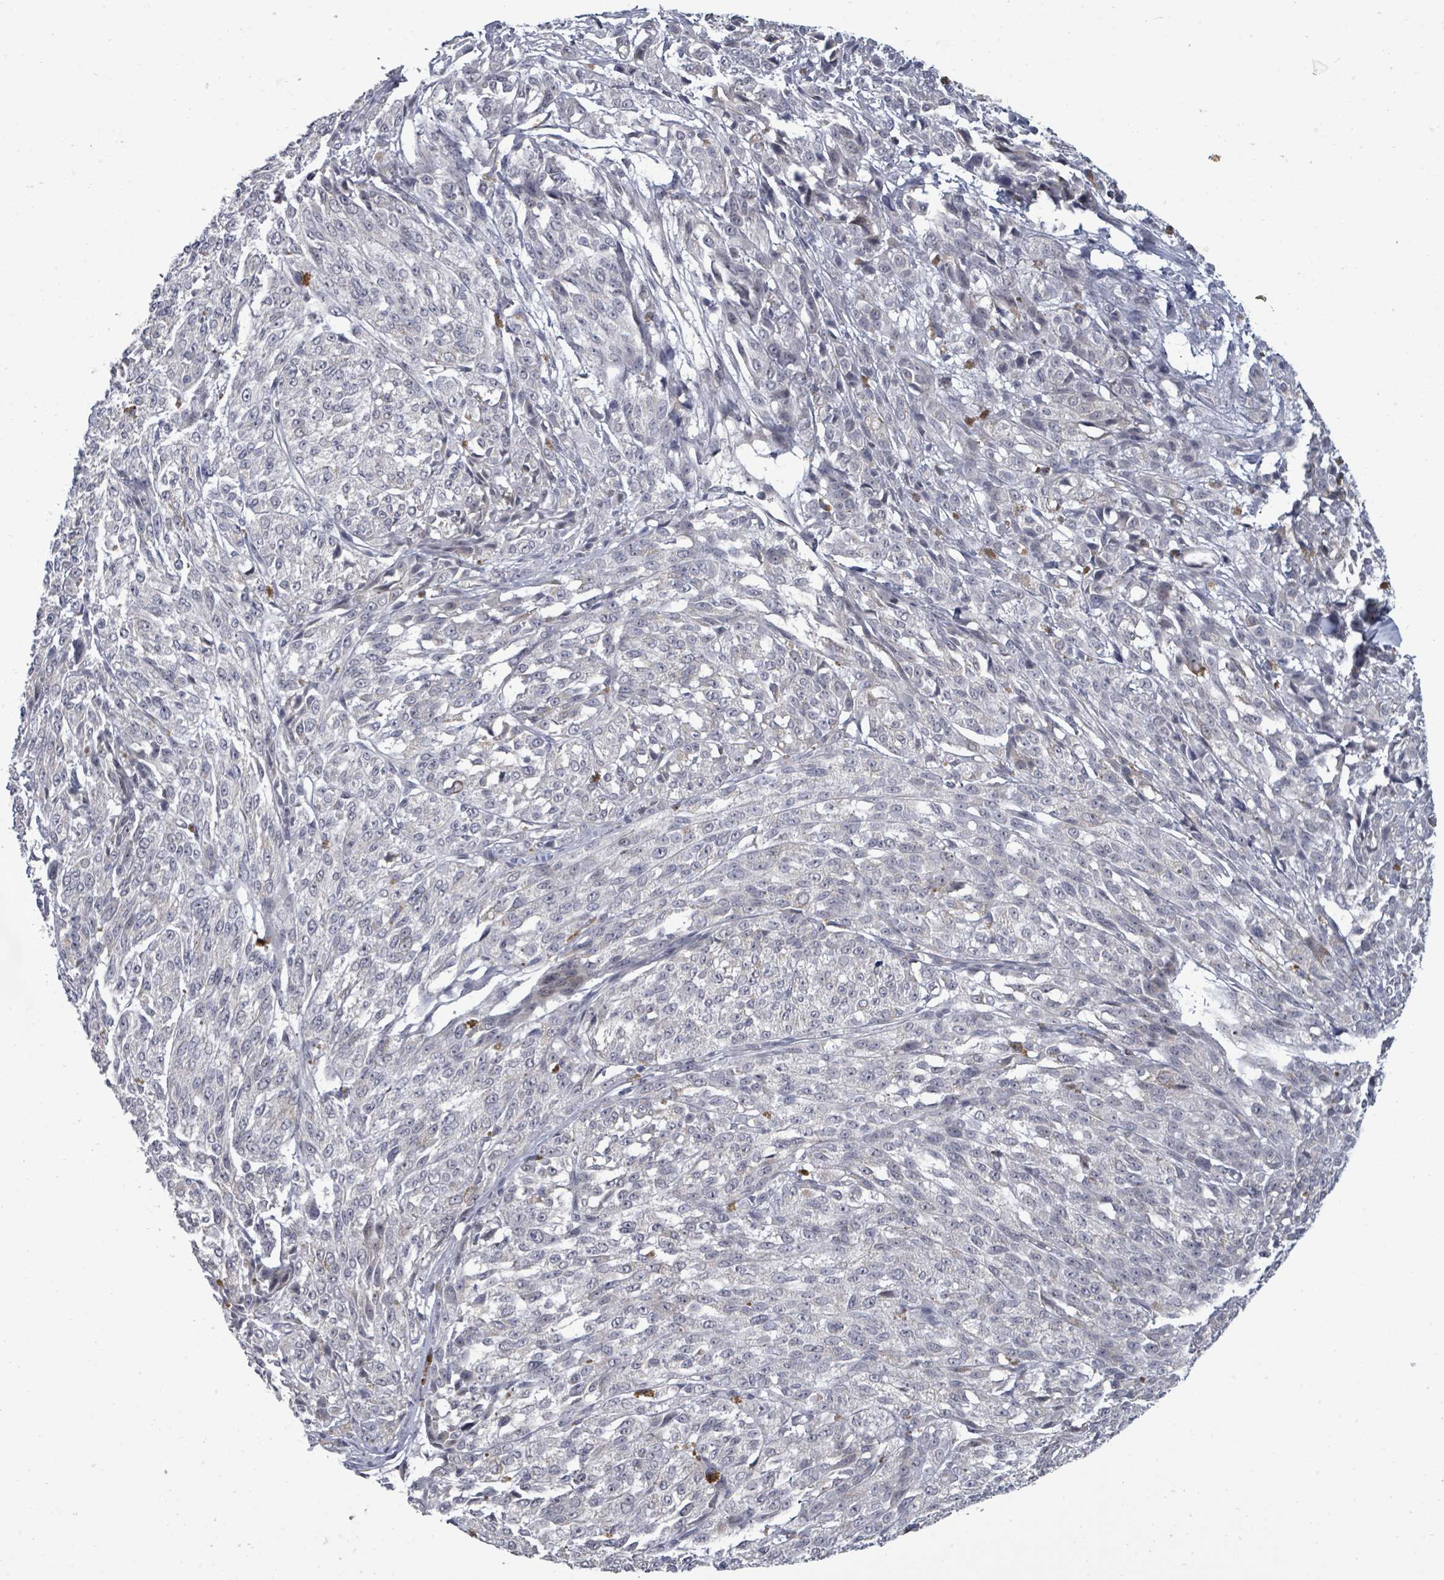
{"staining": {"intensity": "negative", "quantity": "none", "location": "none"}, "tissue": "melanoma", "cell_type": "Tumor cells", "image_type": "cancer", "snomed": [{"axis": "morphology", "description": "Malignant melanoma, NOS"}, {"axis": "topography", "description": "Skin"}], "caption": "An IHC micrograph of malignant melanoma is shown. There is no staining in tumor cells of malignant melanoma.", "gene": "ASB12", "patient": {"sex": "female", "age": 52}}